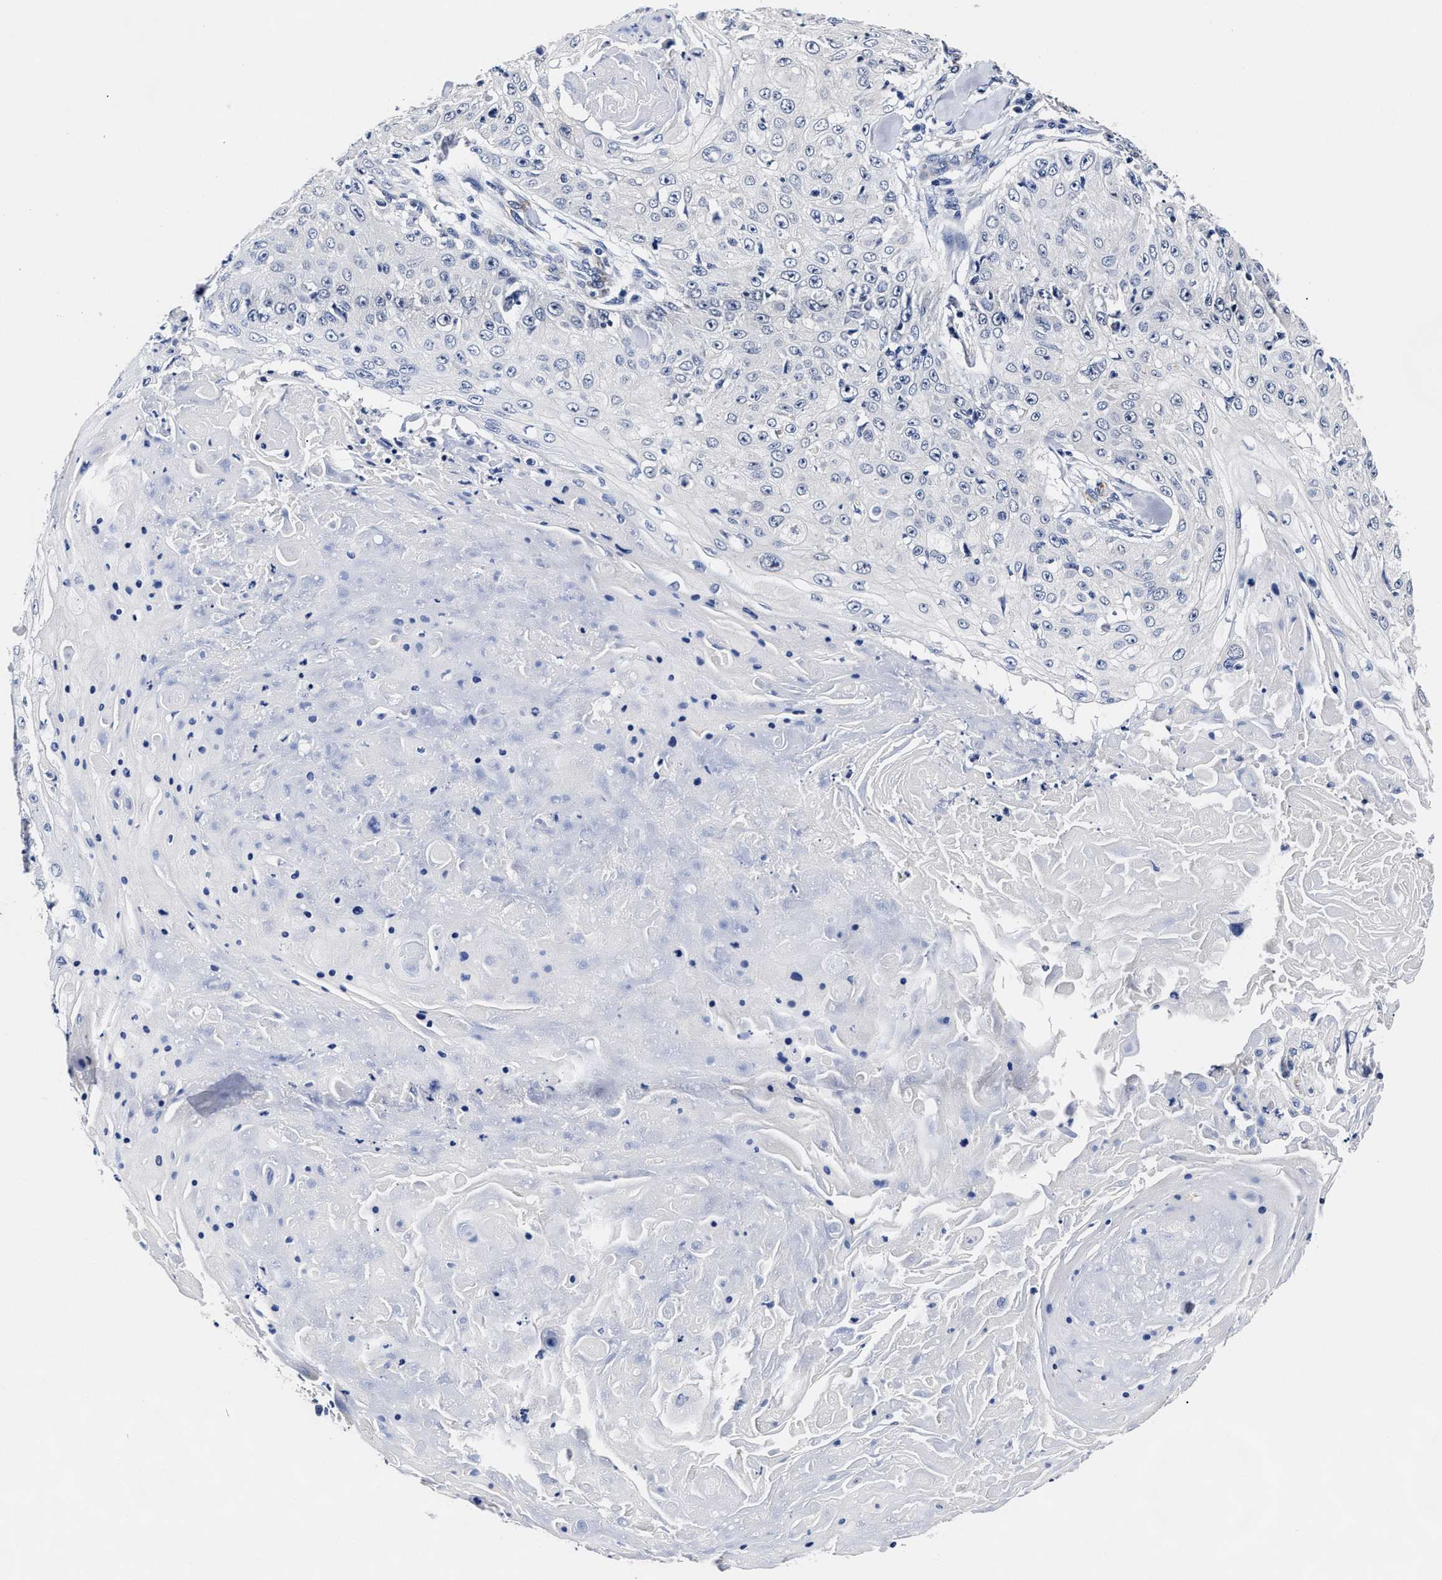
{"staining": {"intensity": "negative", "quantity": "none", "location": "none"}, "tissue": "skin cancer", "cell_type": "Tumor cells", "image_type": "cancer", "snomed": [{"axis": "morphology", "description": "Squamous cell carcinoma, NOS"}, {"axis": "topography", "description": "Skin"}], "caption": "A high-resolution image shows immunohistochemistry (IHC) staining of skin cancer, which exhibits no significant staining in tumor cells.", "gene": "OLFML2A", "patient": {"sex": "male", "age": 86}}